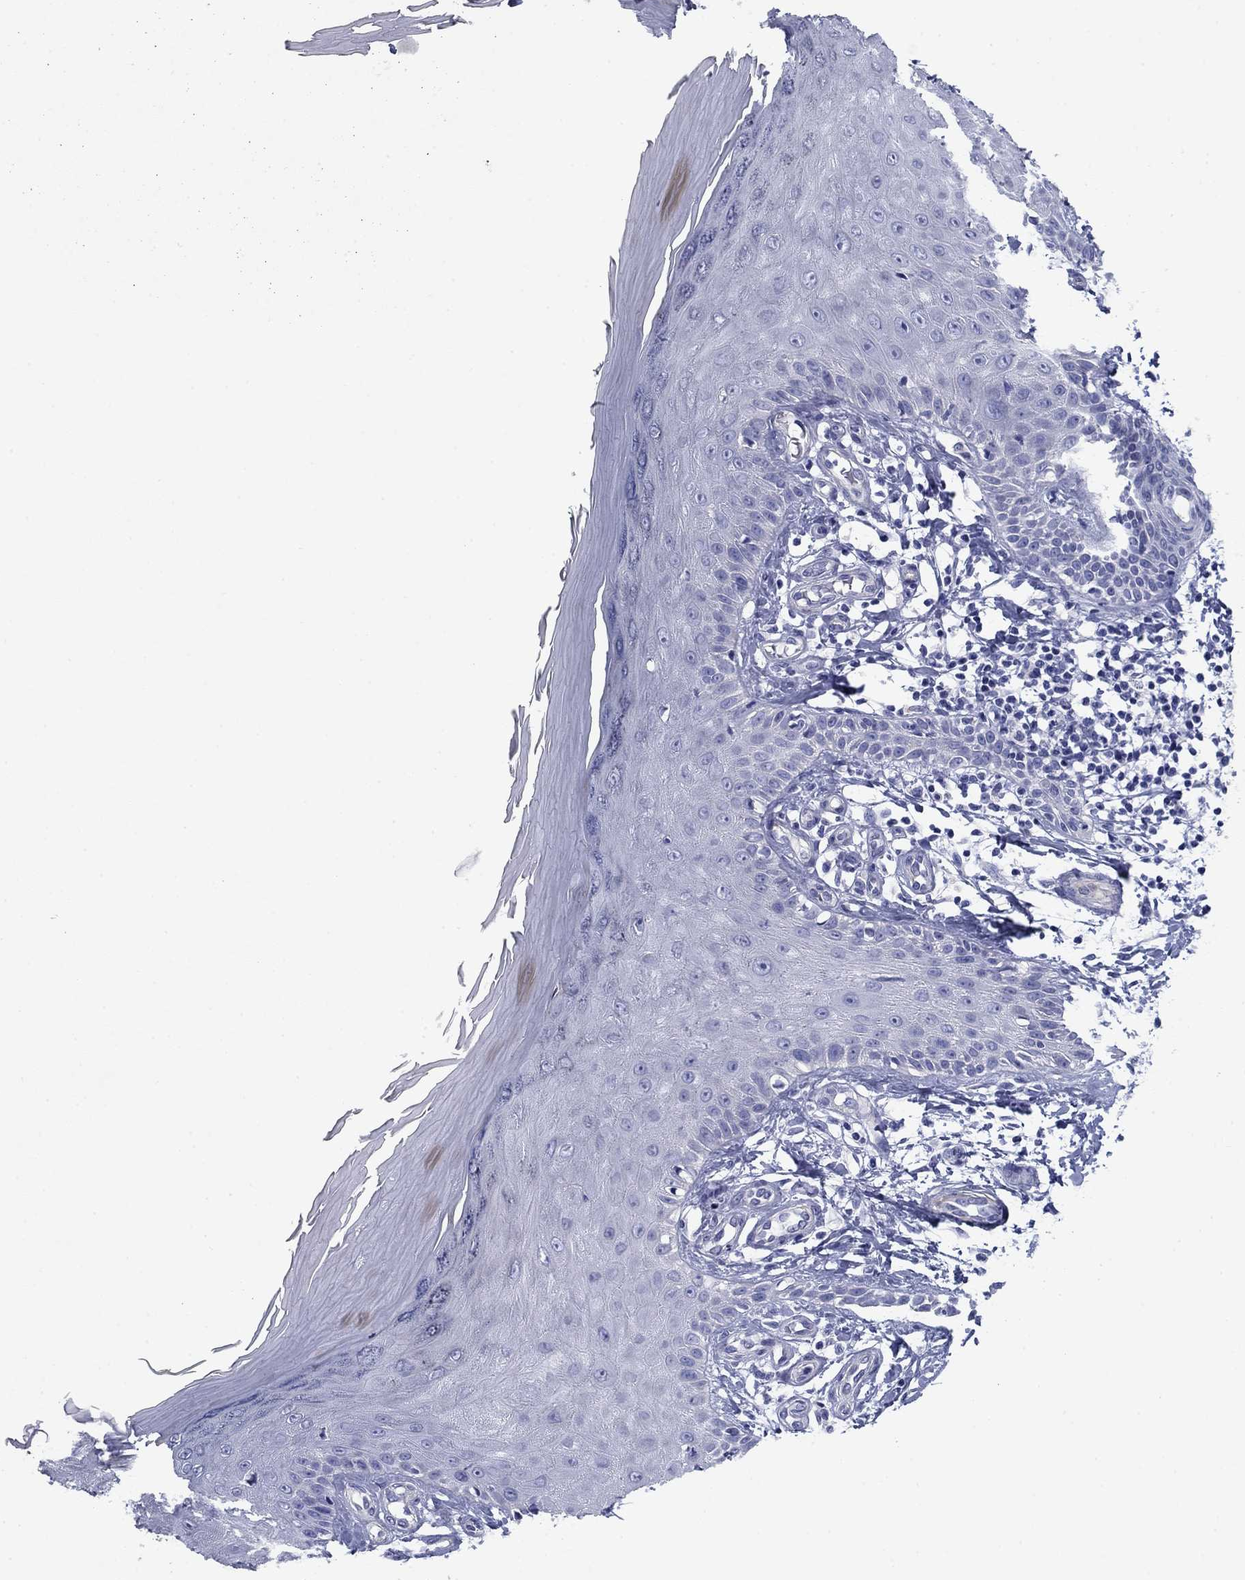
{"staining": {"intensity": "negative", "quantity": "none", "location": "none"}, "tissue": "skin", "cell_type": "Fibroblasts", "image_type": "normal", "snomed": [{"axis": "morphology", "description": "Normal tissue, NOS"}, {"axis": "morphology", "description": "Inflammation, NOS"}, {"axis": "morphology", "description": "Fibrosis, NOS"}, {"axis": "topography", "description": "Skin"}], "caption": "Human skin stained for a protein using IHC demonstrates no expression in fibroblasts.", "gene": "PRKCG", "patient": {"sex": "male", "age": 71}}